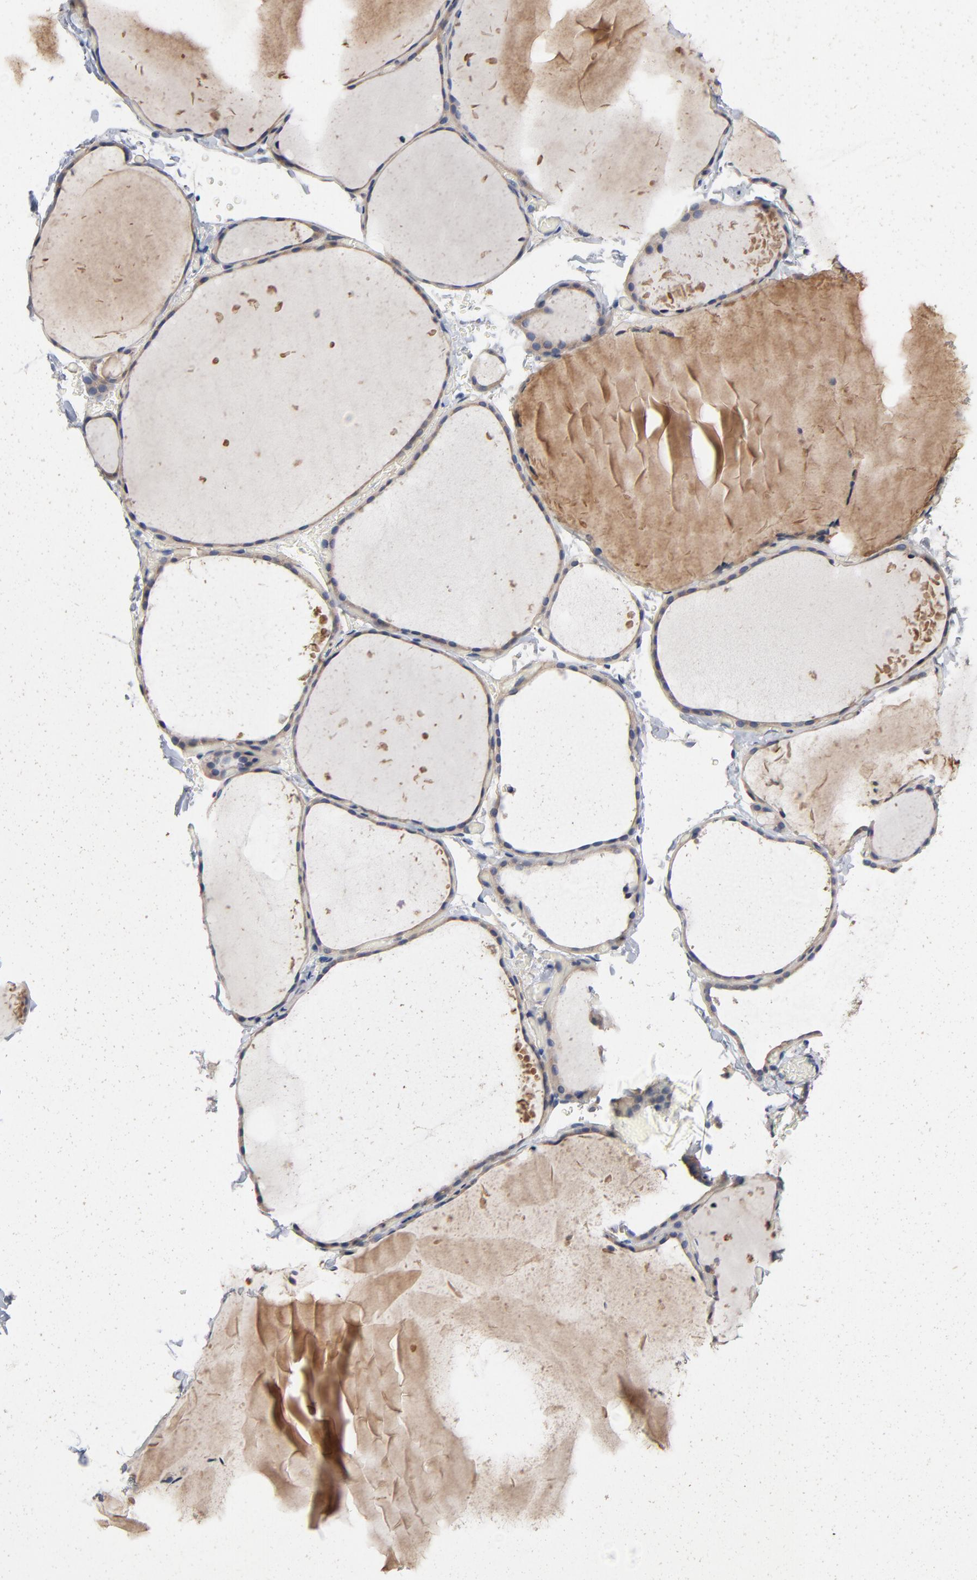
{"staining": {"intensity": "weak", "quantity": ">75%", "location": "cytoplasmic/membranous"}, "tissue": "thyroid gland", "cell_type": "Glandular cells", "image_type": "normal", "snomed": [{"axis": "morphology", "description": "Normal tissue, NOS"}, {"axis": "topography", "description": "Thyroid gland"}], "caption": "Thyroid gland stained for a protein (brown) exhibits weak cytoplasmic/membranous positive expression in about >75% of glandular cells.", "gene": "CCDC134", "patient": {"sex": "female", "age": 22}}